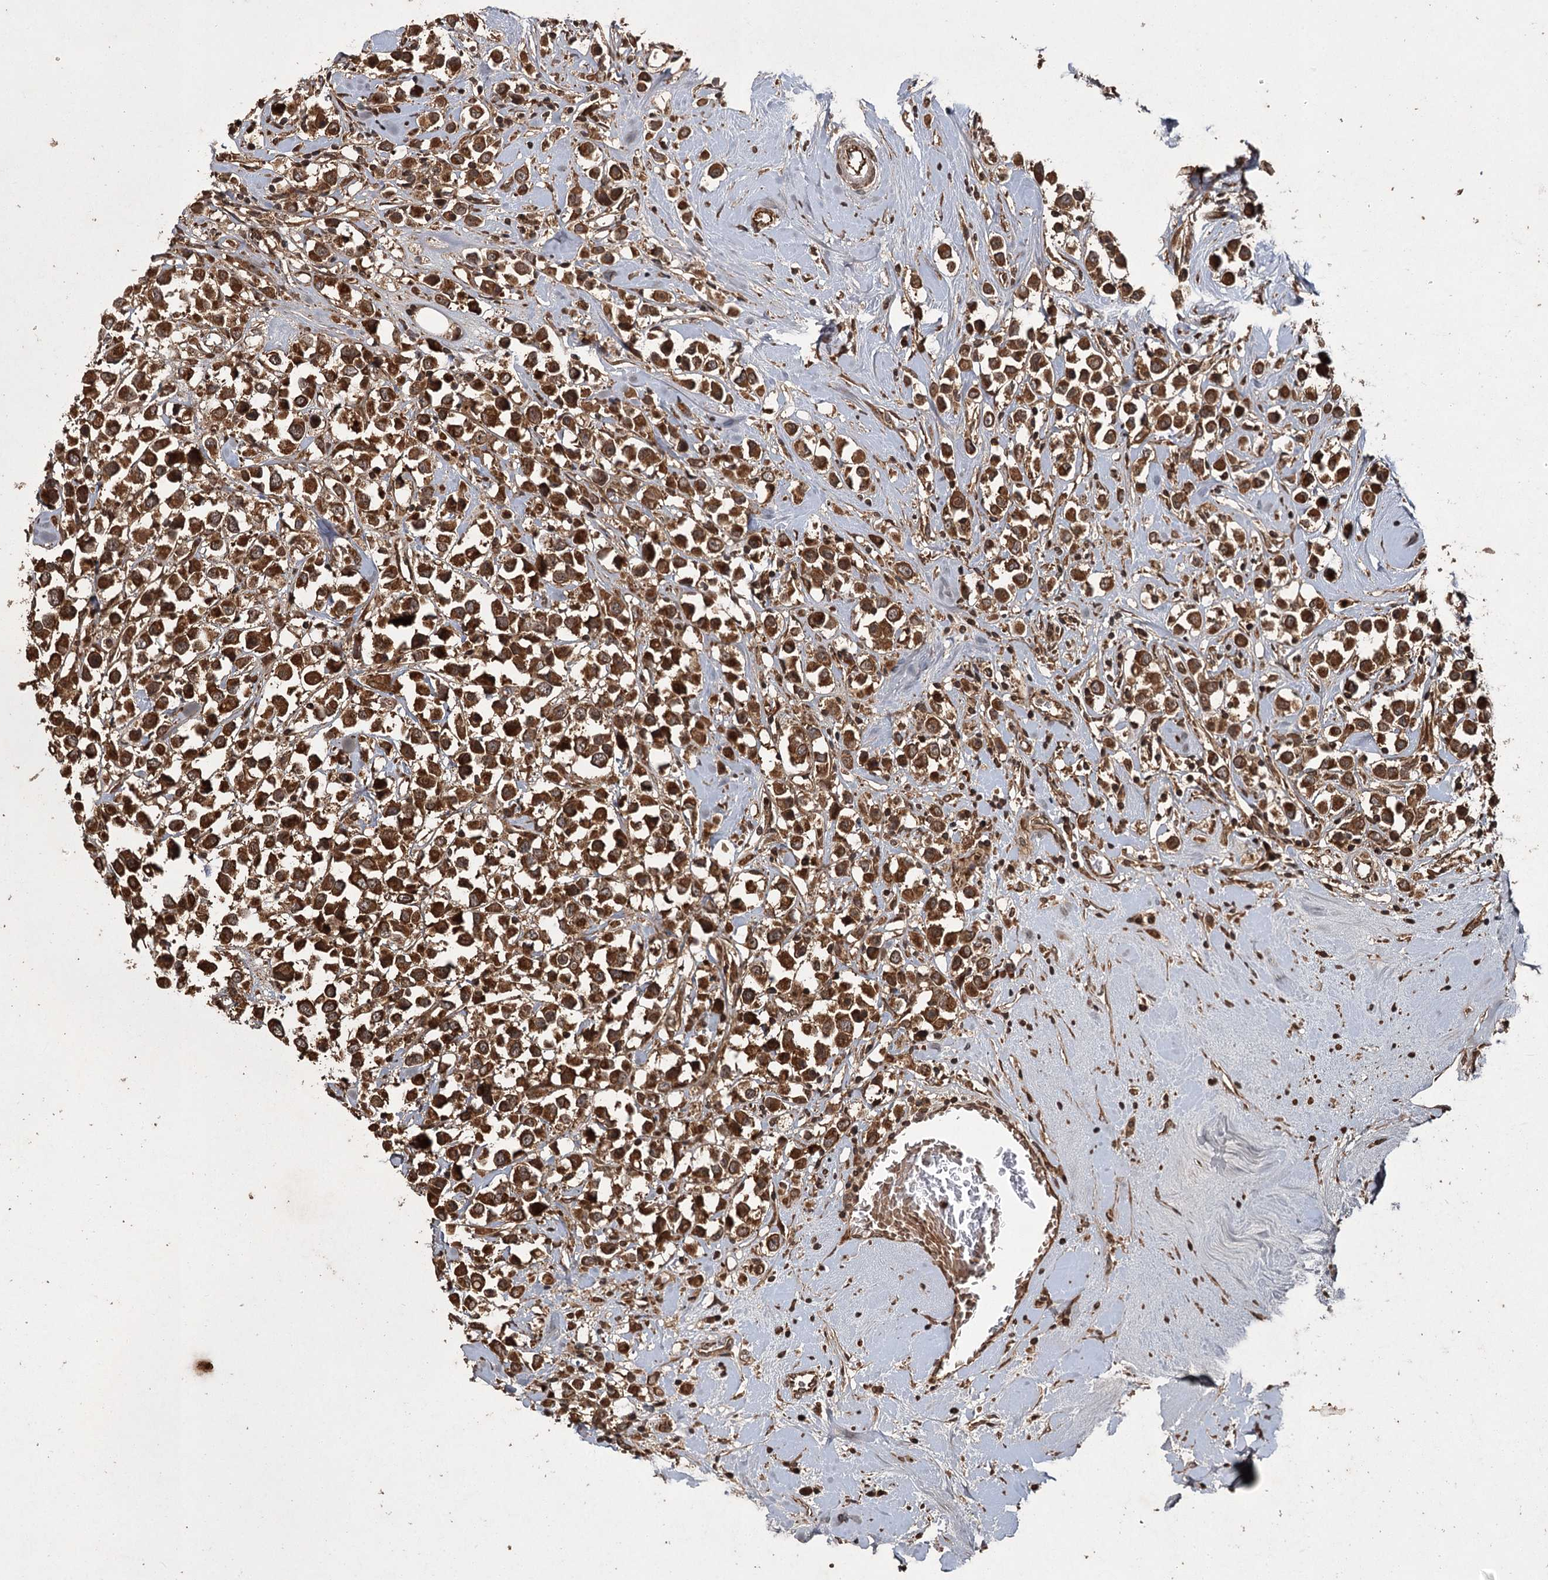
{"staining": {"intensity": "strong", "quantity": ">75%", "location": "cytoplasmic/membranous"}, "tissue": "breast cancer", "cell_type": "Tumor cells", "image_type": "cancer", "snomed": [{"axis": "morphology", "description": "Duct carcinoma"}, {"axis": "topography", "description": "Breast"}], "caption": "Breast cancer (infiltrating ductal carcinoma) stained with DAB immunohistochemistry demonstrates high levels of strong cytoplasmic/membranous staining in about >75% of tumor cells. The staining was performed using DAB, with brown indicating positive protein expression. Nuclei are stained blue with hematoxylin.", "gene": "RPAP3", "patient": {"sex": "female", "age": 61}}